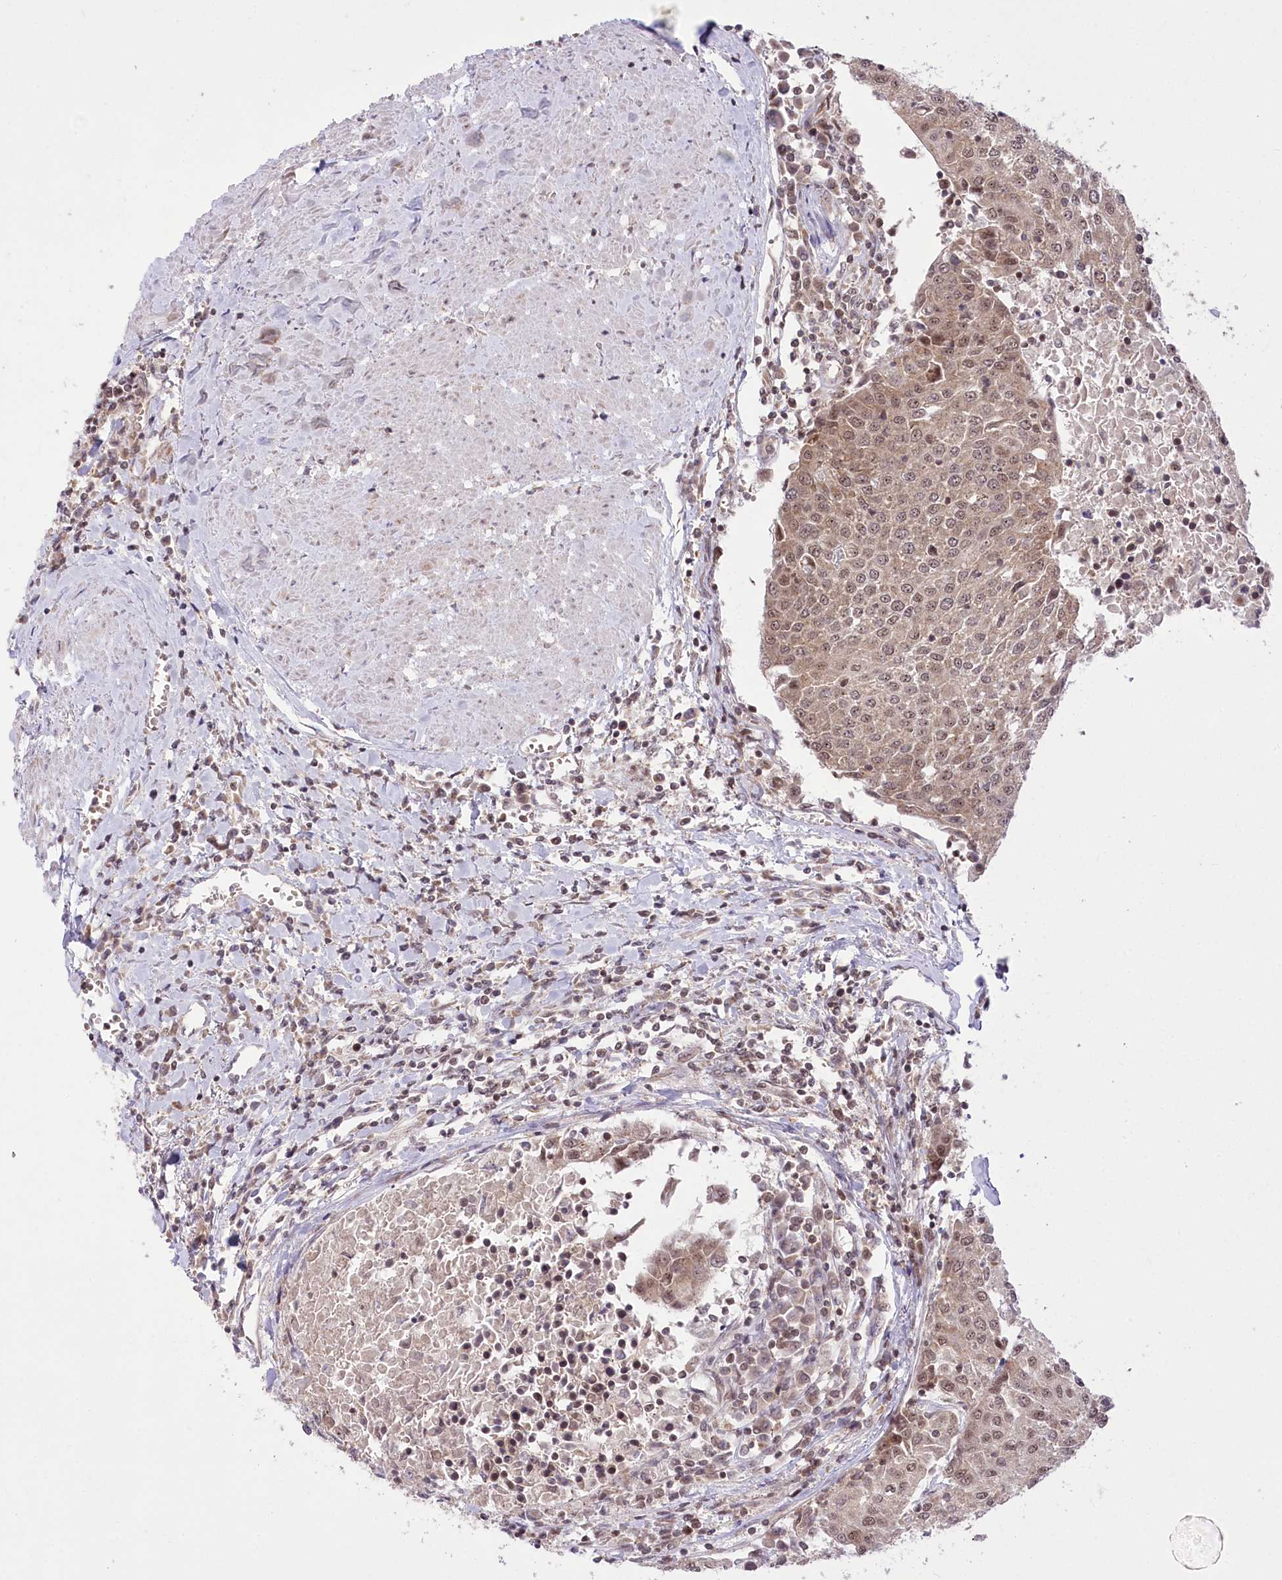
{"staining": {"intensity": "moderate", "quantity": ">75%", "location": "nuclear"}, "tissue": "urothelial cancer", "cell_type": "Tumor cells", "image_type": "cancer", "snomed": [{"axis": "morphology", "description": "Urothelial carcinoma, High grade"}, {"axis": "topography", "description": "Urinary bladder"}], "caption": "Protein expression by immunohistochemistry displays moderate nuclear expression in about >75% of tumor cells in urothelial cancer. (DAB (3,3'-diaminobenzidine) IHC, brown staining for protein, blue staining for nuclei).", "gene": "ZMAT2", "patient": {"sex": "female", "age": 85}}